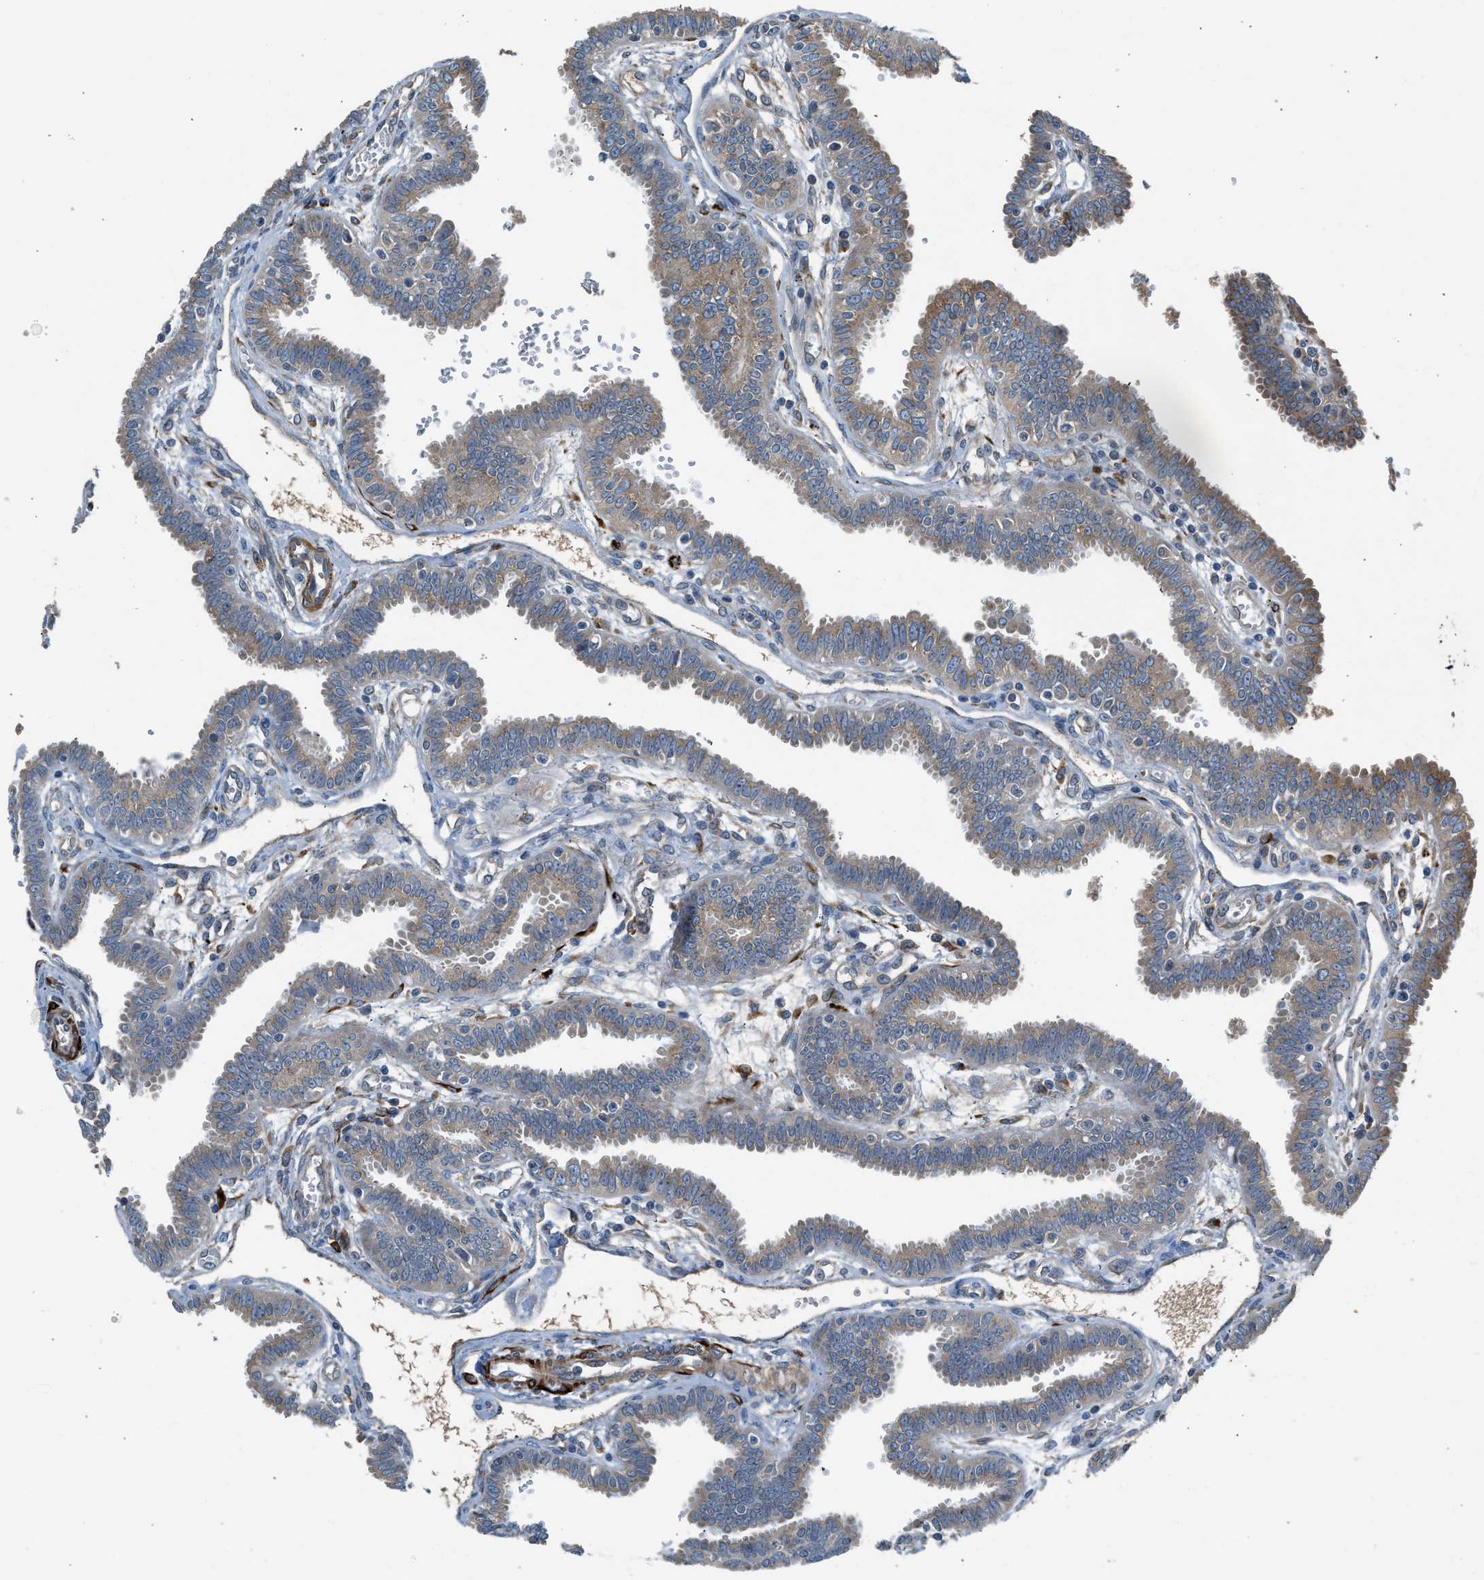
{"staining": {"intensity": "weak", "quantity": "25%-75%", "location": "cytoplasmic/membranous"}, "tissue": "fallopian tube", "cell_type": "Glandular cells", "image_type": "normal", "snomed": [{"axis": "morphology", "description": "Normal tissue, NOS"}, {"axis": "topography", "description": "Fallopian tube"}], "caption": "Brown immunohistochemical staining in normal human fallopian tube reveals weak cytoplasmic/membranous positivity in approximately 25%-75% of glandular cells.", "gene": "LMBR1", "patient": {"sex": "female", "age": 32}}